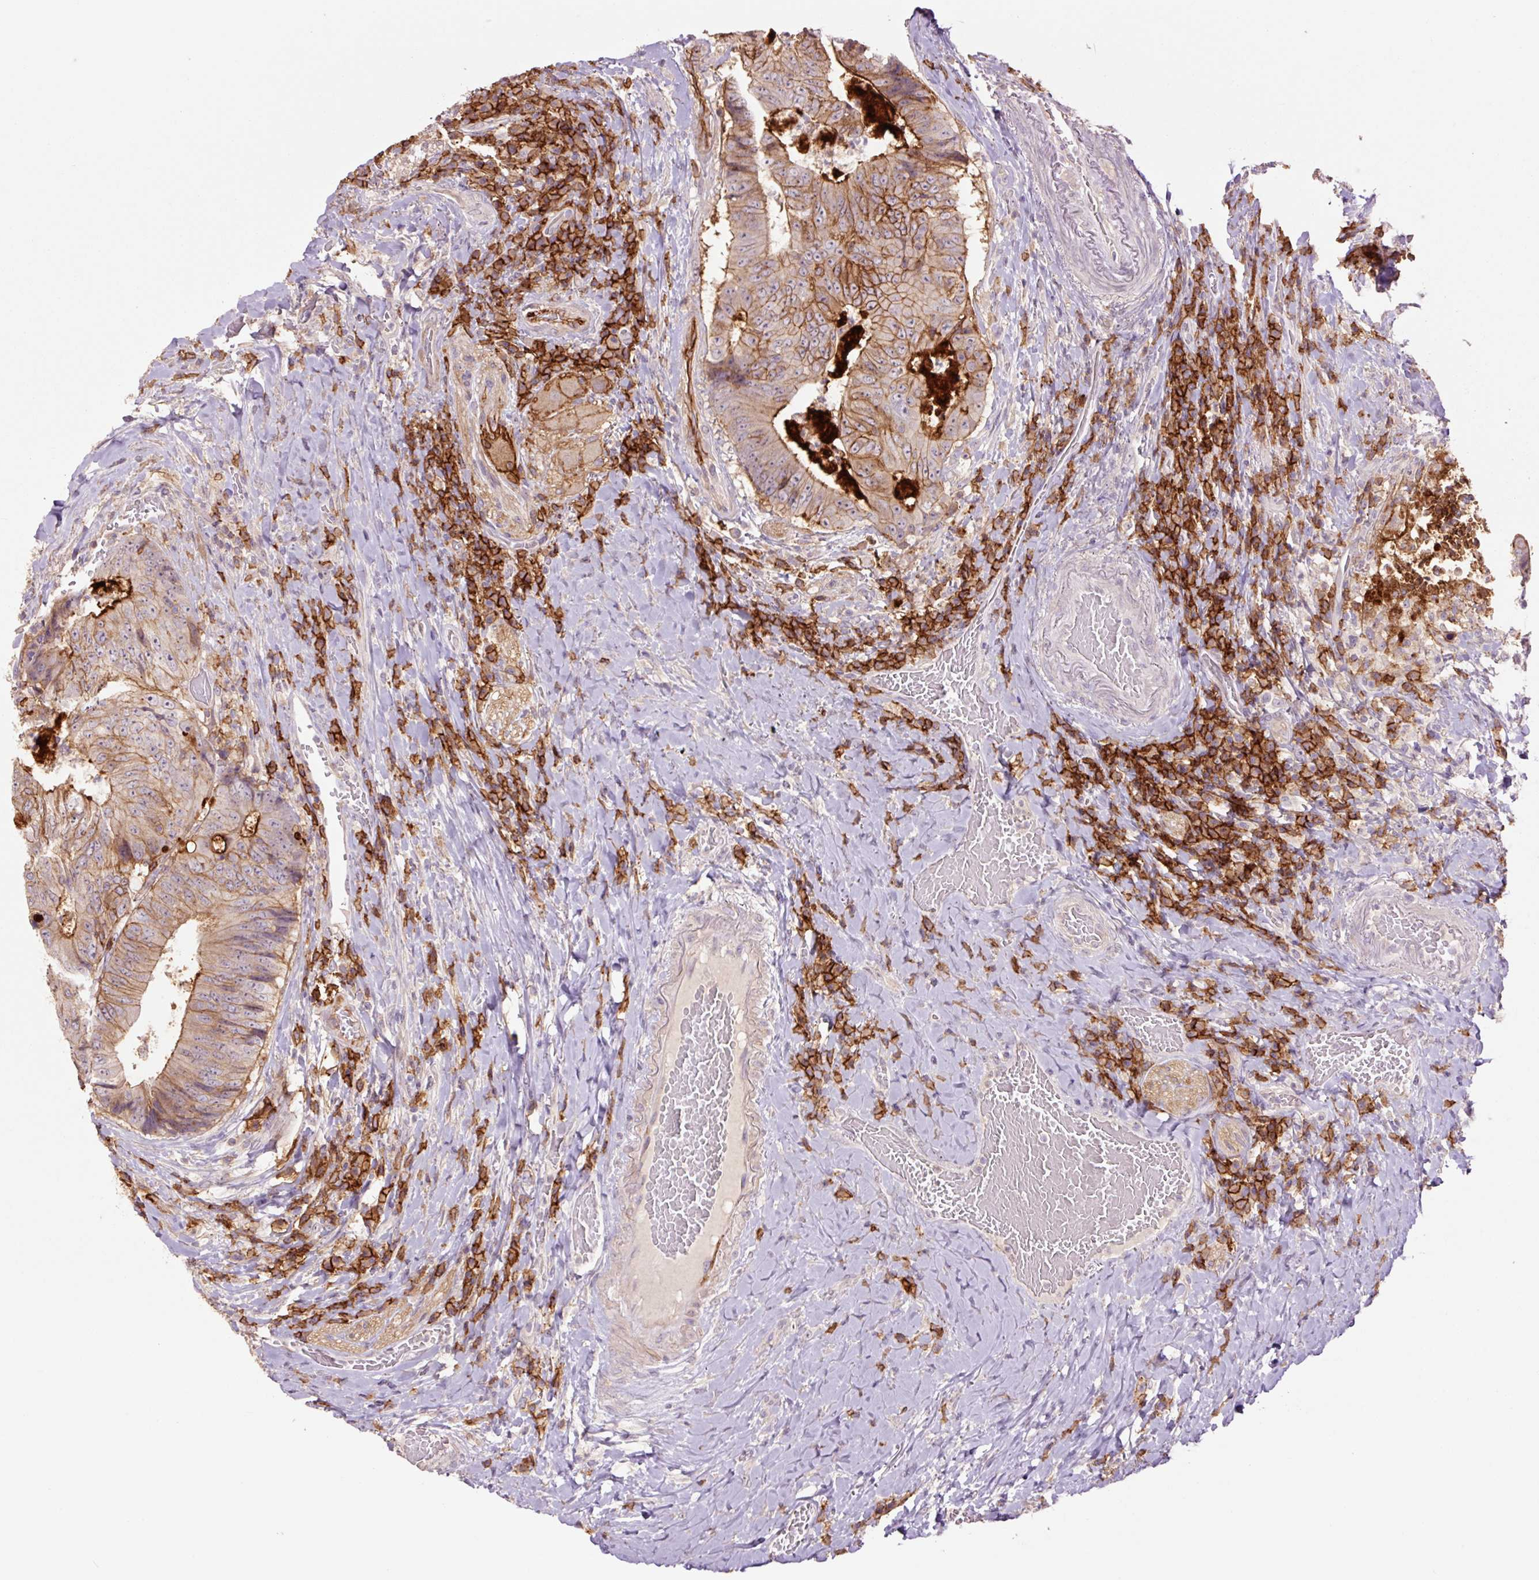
{"staining": {"intensity": "moderate", "quantity": ">75%", "location": "cytoplasmic/membranous"}, "tissue": "colorectal cancer", "cell_type": "Tumor cells", "image_type": "cancer", "snomed": [{"axis": "morphology", "description": "Adenocarcinoma, NOS"}, {"axis": "topography", "description": "Rectum"}], "caption": "Colorectal cancer stained for a protein shows moderate cytoplasmic/membranous positivity in tumor cells. Using DAB (3,3'-diaminobenzidine) (brown) and hematoxylin (blue) stains, captured at high magnification using brightfield microscopy.", "gene": "SLC1A4", "patient": {"sex": "male", "age": 72}}